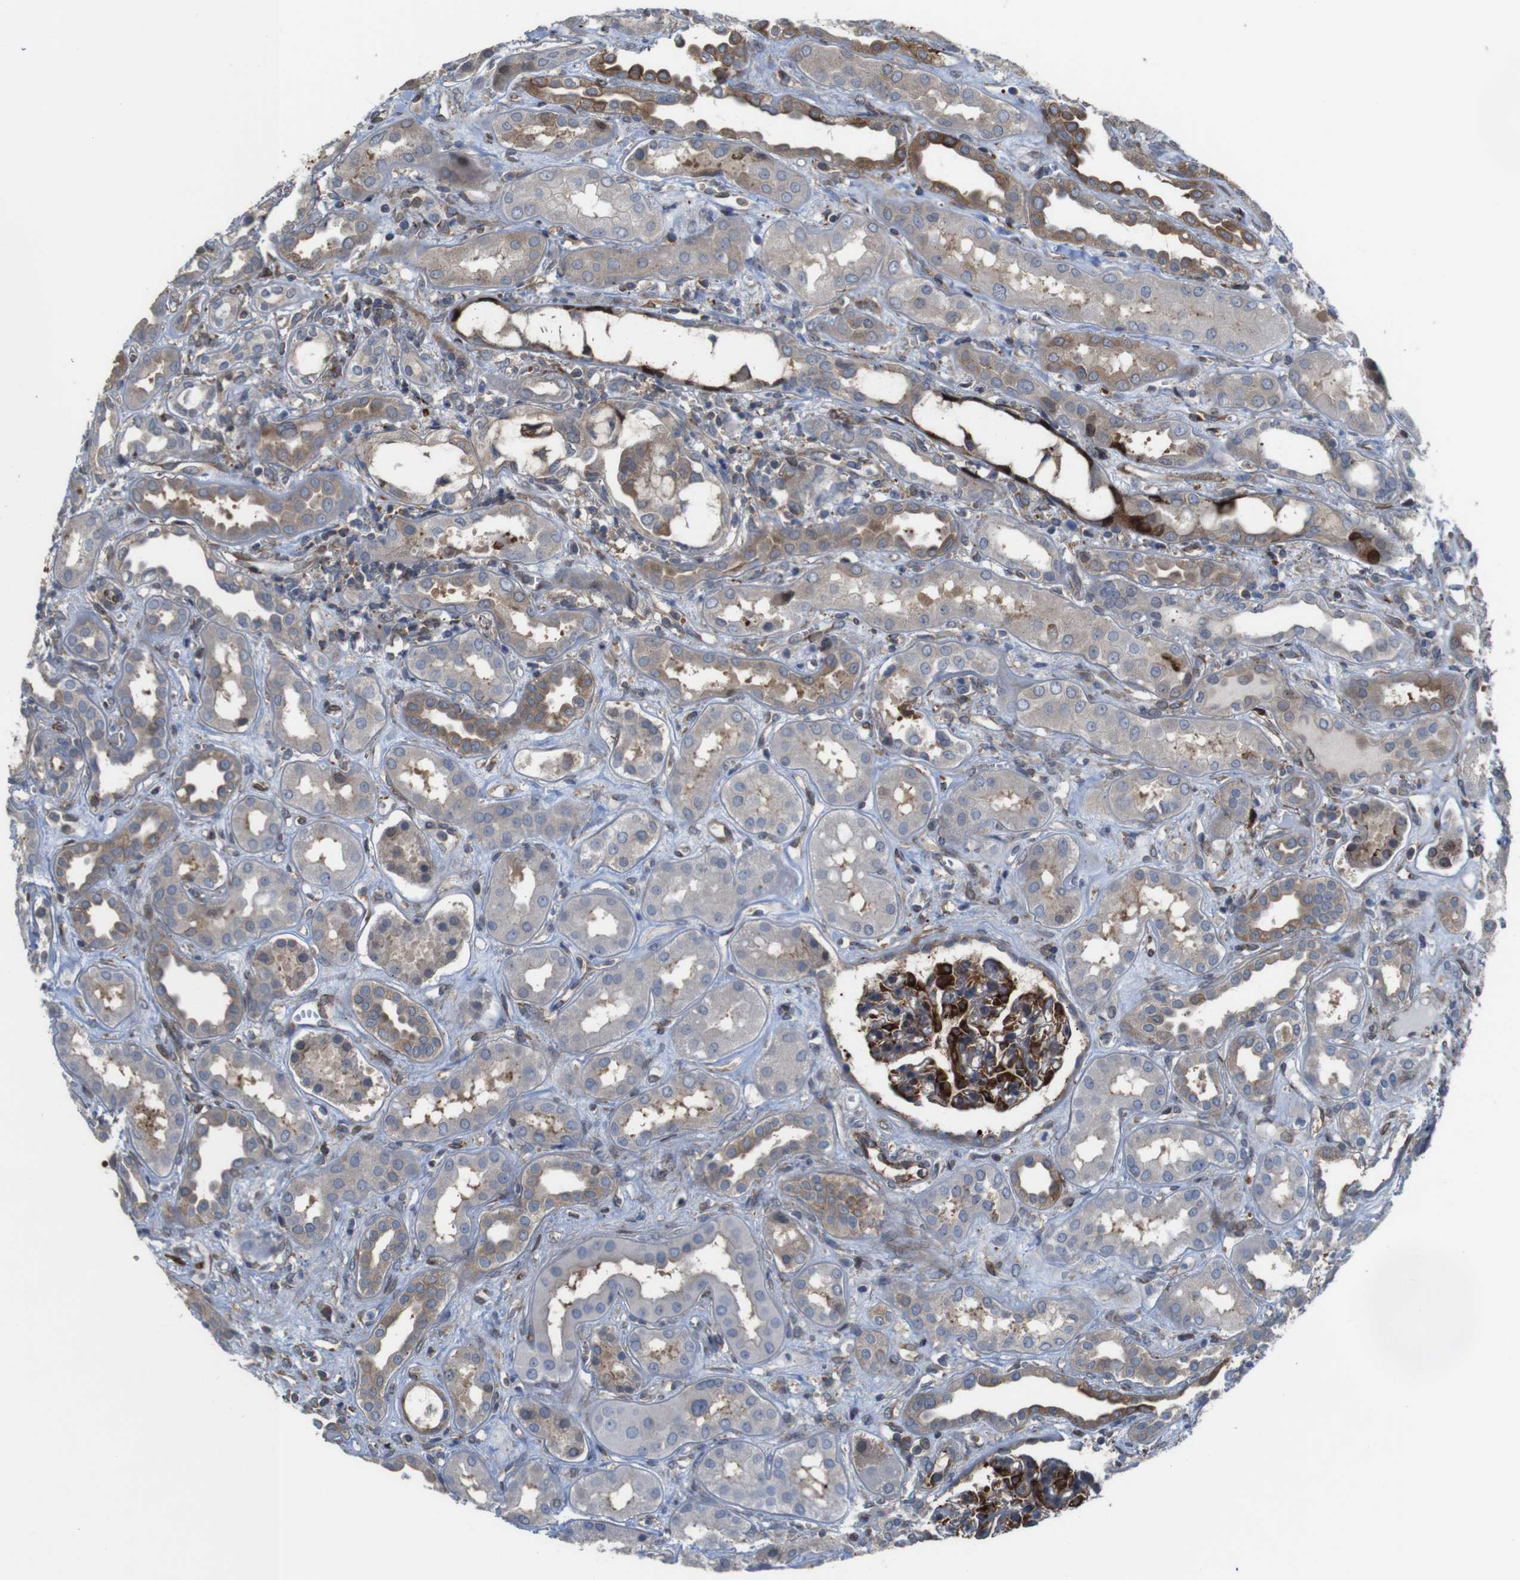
{"staining": {"intensity": "strong", "quantity": "25%-75%", "location": "cytoplasmic/membranous"}, "tissue": "kidney", "cell_type": "Cells in glomeruli", "image_type": "normal", "snomed": [{"axis": "morphology", "description": "Normal tissue, NOS"}, {"axis": "topography", "description": "Kidney"}], "caption": "Kidney stained with DAB (3,3'-diaminobenzidine) immunohistochemistry (IHC) shows high levels of strong cytoplasmic/membranous staining in approximately 25%-75% of cells in glomeruli.", "gene": "PCOLCE2", "patient": {"sex": "male", "age": 59}}